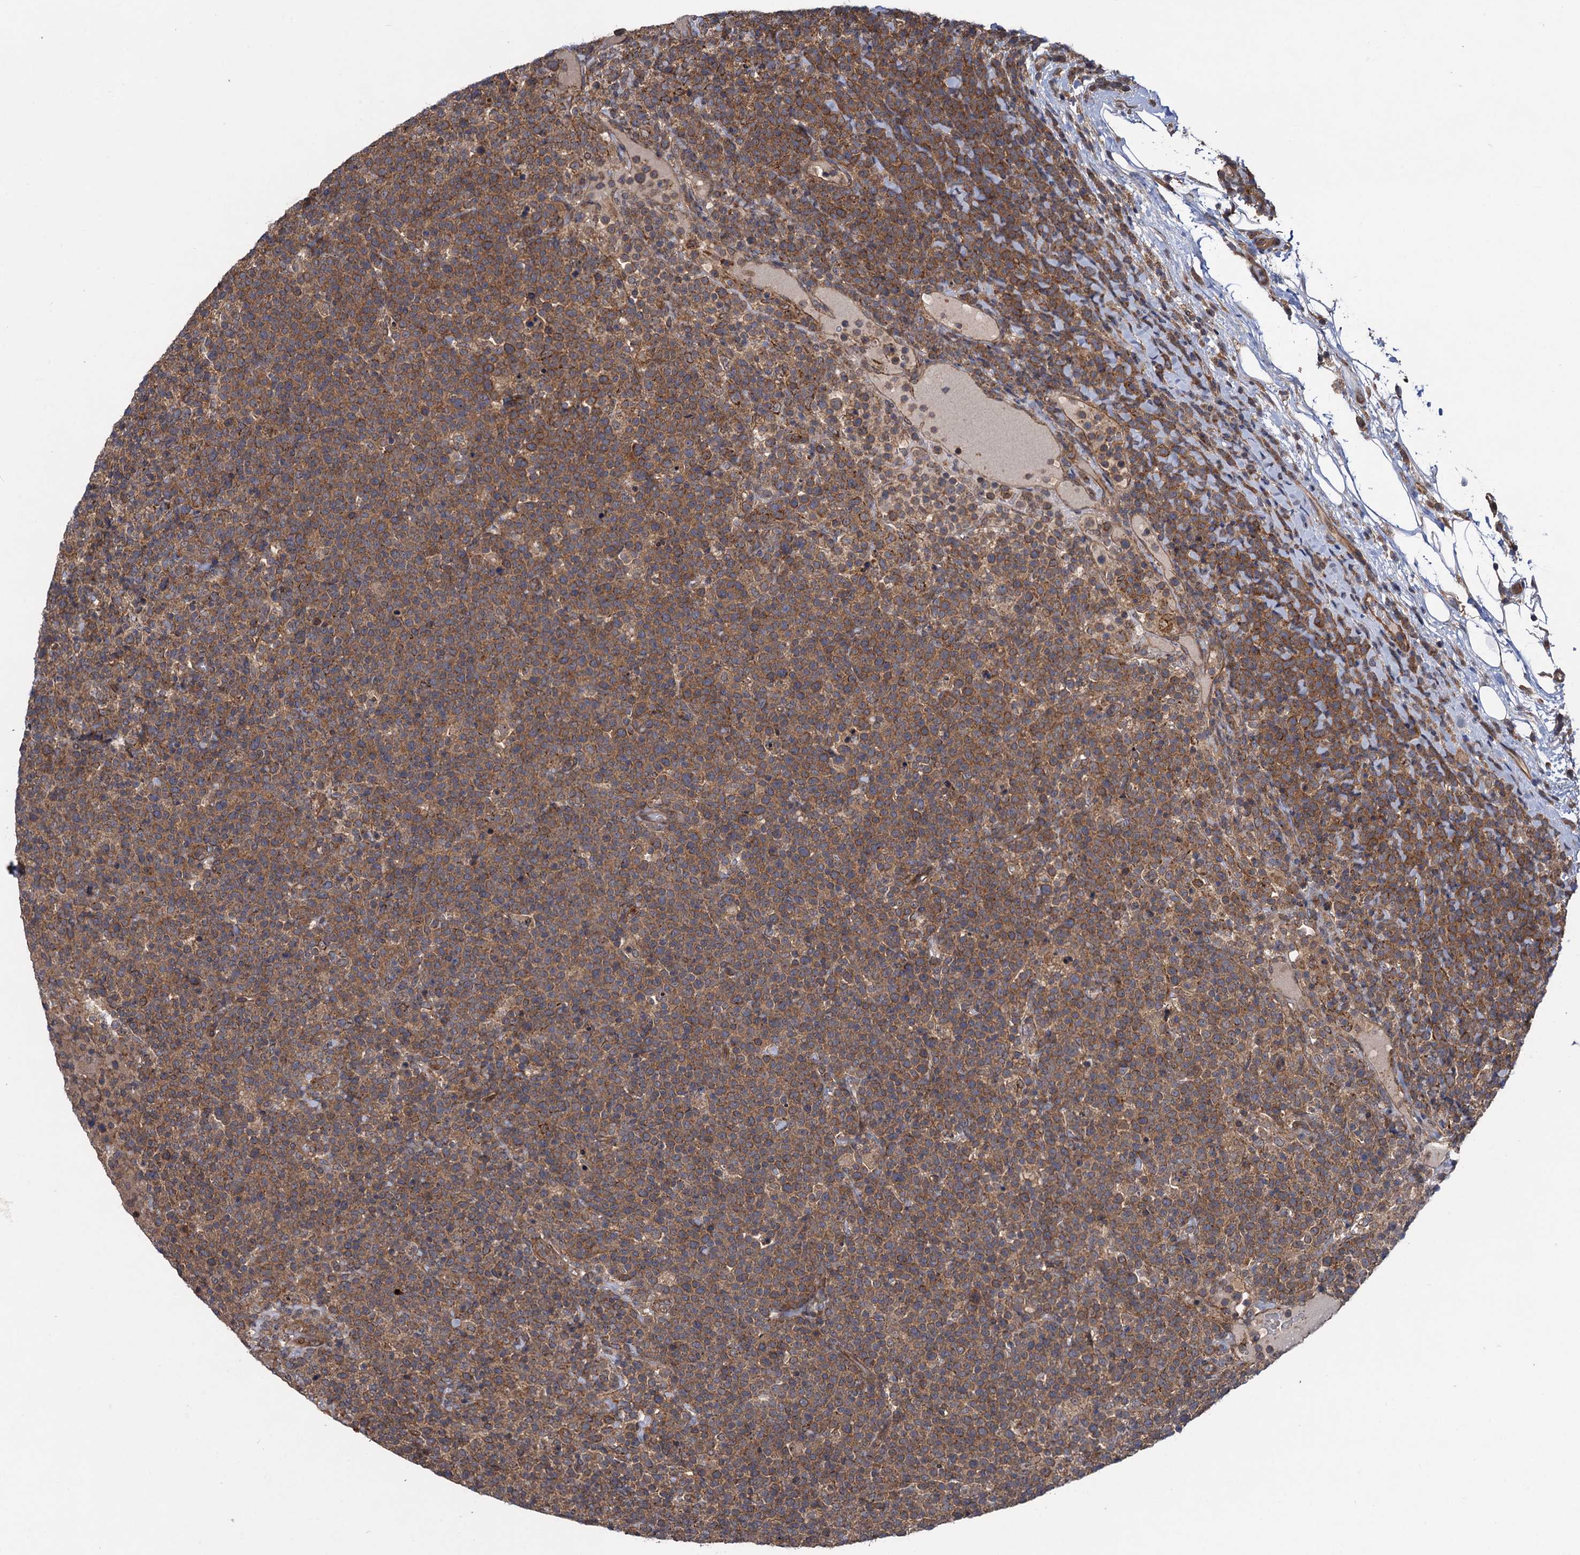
{"staining": {"intensity": "moderate", "quantity": ">75%", "location": "cytoplasmic/membranous"}, "tissue": "lymphoma", "cell_type": "Tumor cells", "image_type": "cancer", "snomed": [{"axis": "morphology", "description": "Malignant lymphoma, non-Hodgkin's type, High grade"}, {"axis": "topography", "description": "Lymph node"}], "caption": "Malignant lymphoma, non-Hodgkin's type (high-grade) was stained to show a protein in brown. There is medium levels of moderate cytoplasmic/membranous staining in approximately >75% of tumor cells.", "gene": "HAUS1", "patient": {"sex": "male", "age": 61}}